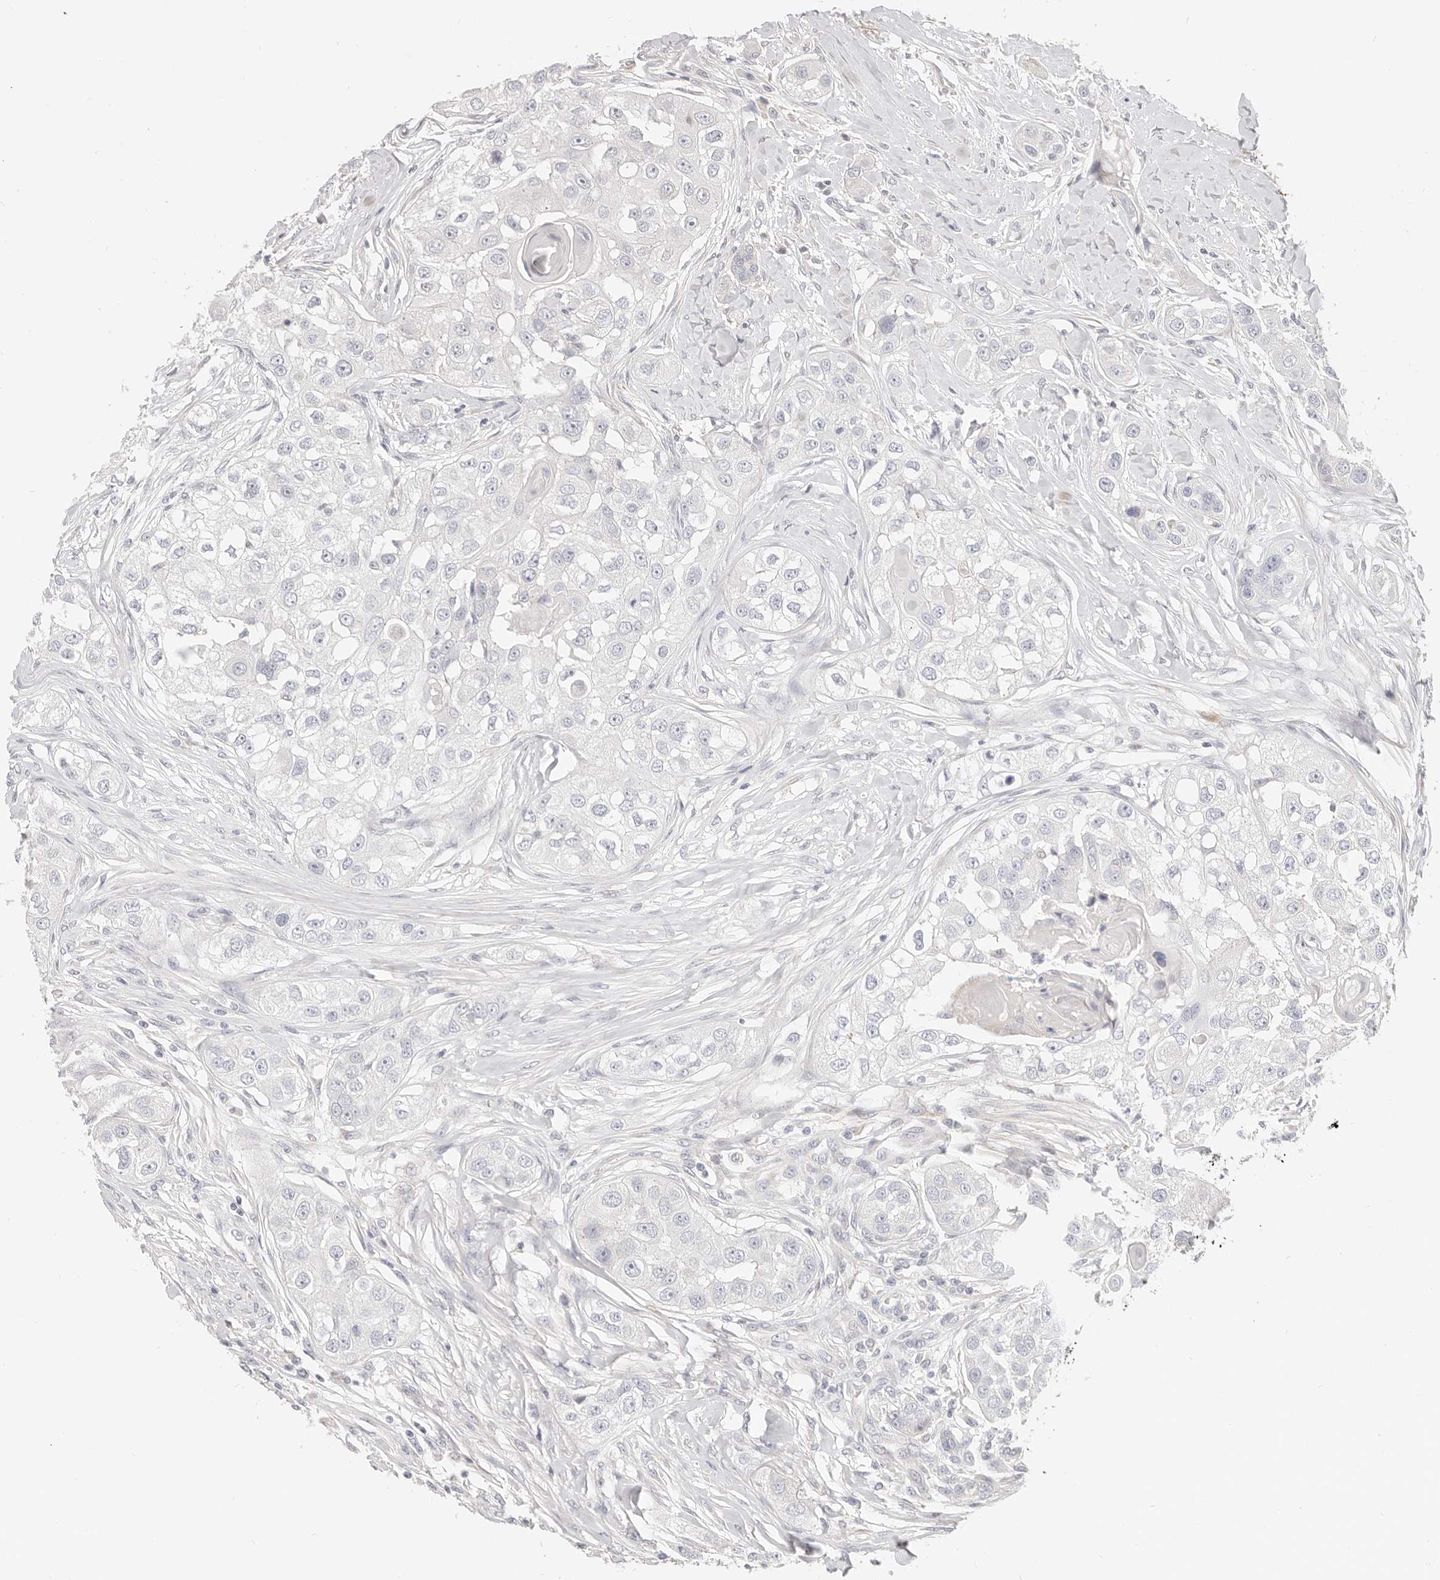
{"staining": {"intensity": "negative", "quantity": "none", "location": "none"}, "tissue": "head and neck cancer", "cell_type": "Tumor cells", "image_type": "cancer", "snomed": [{"axis": "morphology", "description": "Normal tissue, NOS"}, {"axis": "morphology", "description": "Squamous cell carcinoma, NOS"}, {"axis": "topography", "description": "Skeletal muscle"}, {"axis": "topography", "description": "Head-Neck"}], "caption": "A high-resolution image shows IHC staining of head and neck cancer (squamous cell carcinoma), which displays no significant positivity in tumor cells. (Brightfield microscopy of DAB IHC at high magnification).", "gene": "DTNBP1", "patient": {"sex": "male", "age": 51}}